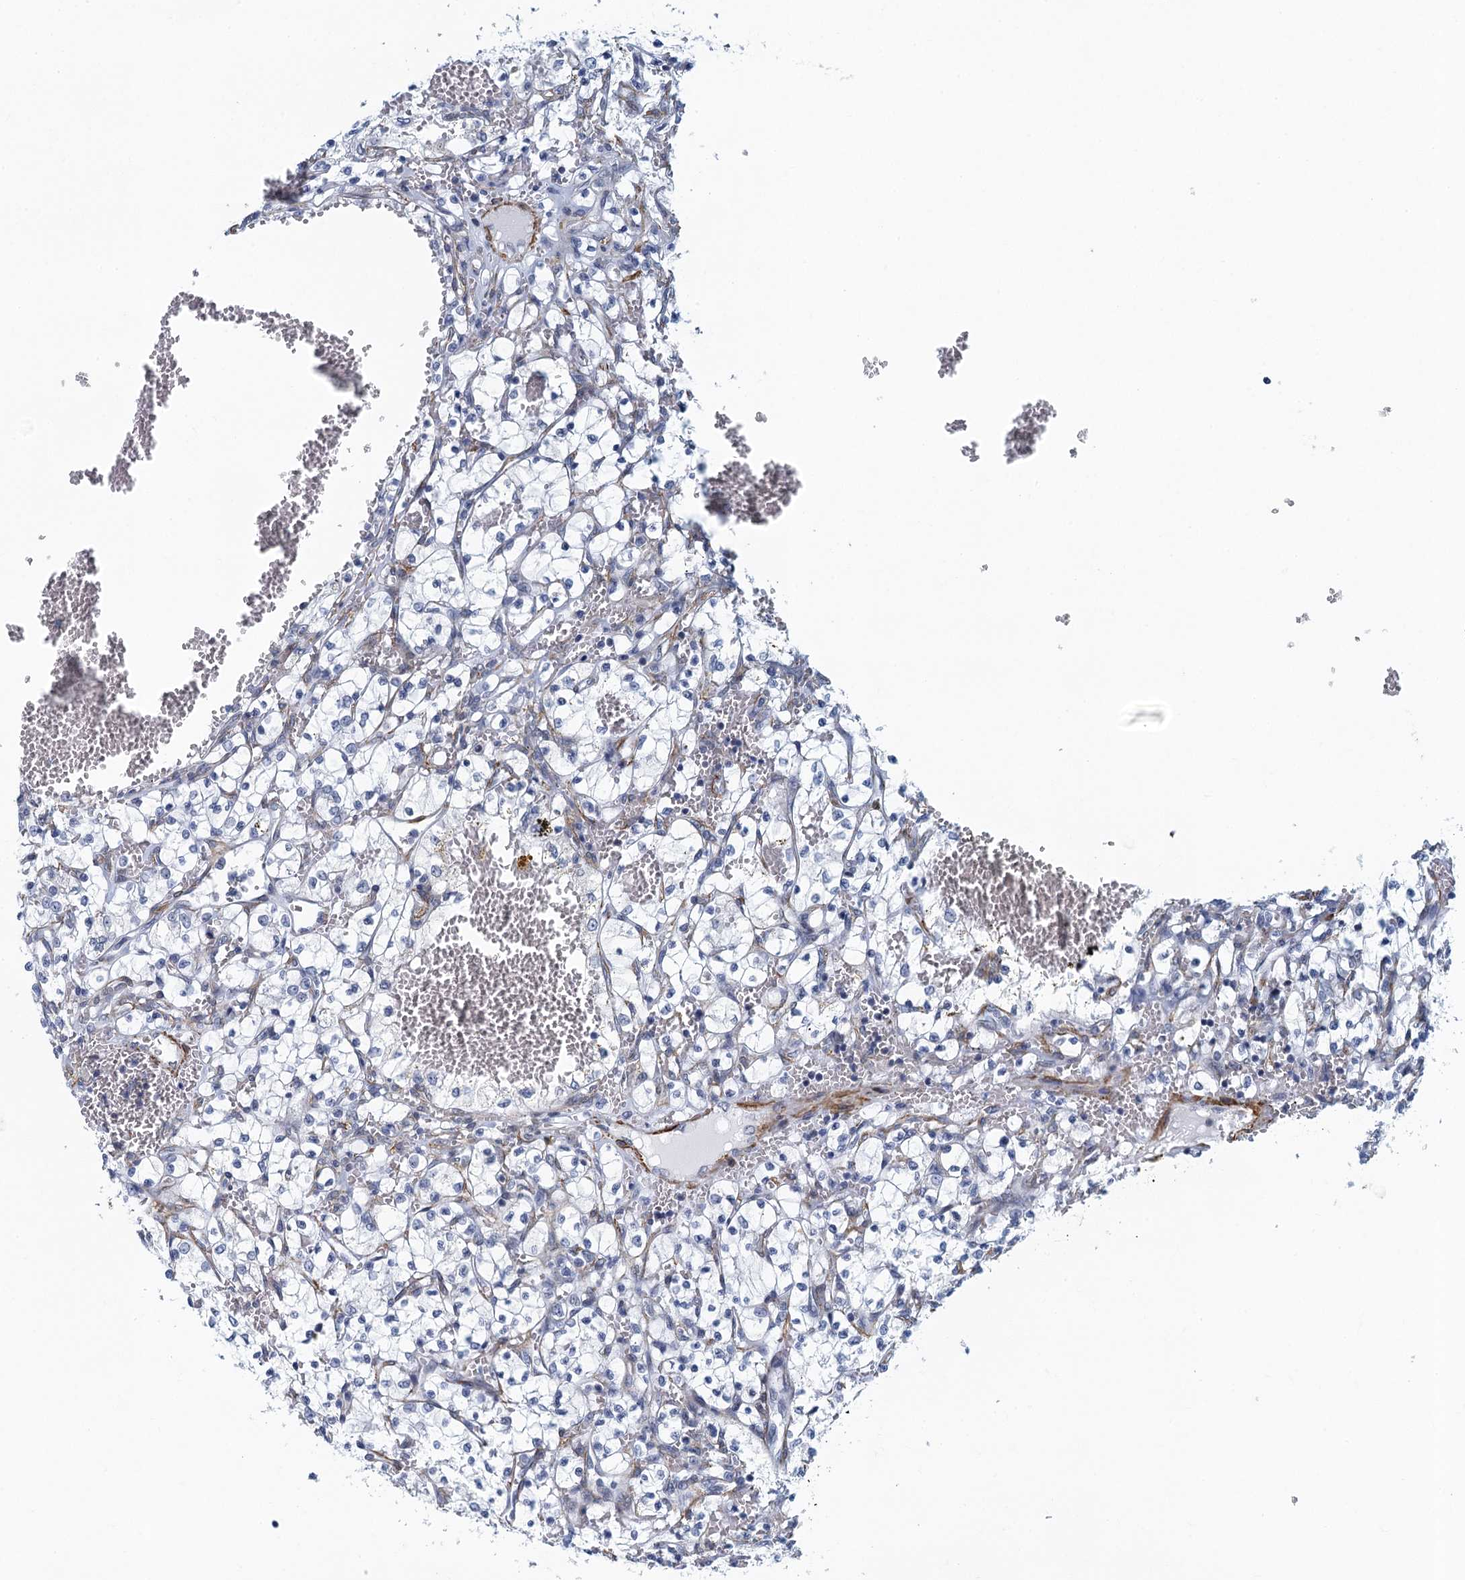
{"staining": {"intensity": "negative", "quantity": "none", "location": "none"}, "tissue": "renal cancer", "cell_type": "Tumor cells", "image_type": "cancer", "snomed": [{"axis": "morphology", "description": "Adenocarcinoma, NOS"}, {"axis": "topography", "description": "Kidney"}], "caption": "An IHC histopathology image of renal cancer (adenocarcinoma) is shown. There is no staining in tumor cells of renal cancer (adenocarcinoma).", "gene": "ALG2", "patient": {"sex": "female", "age": 69}}